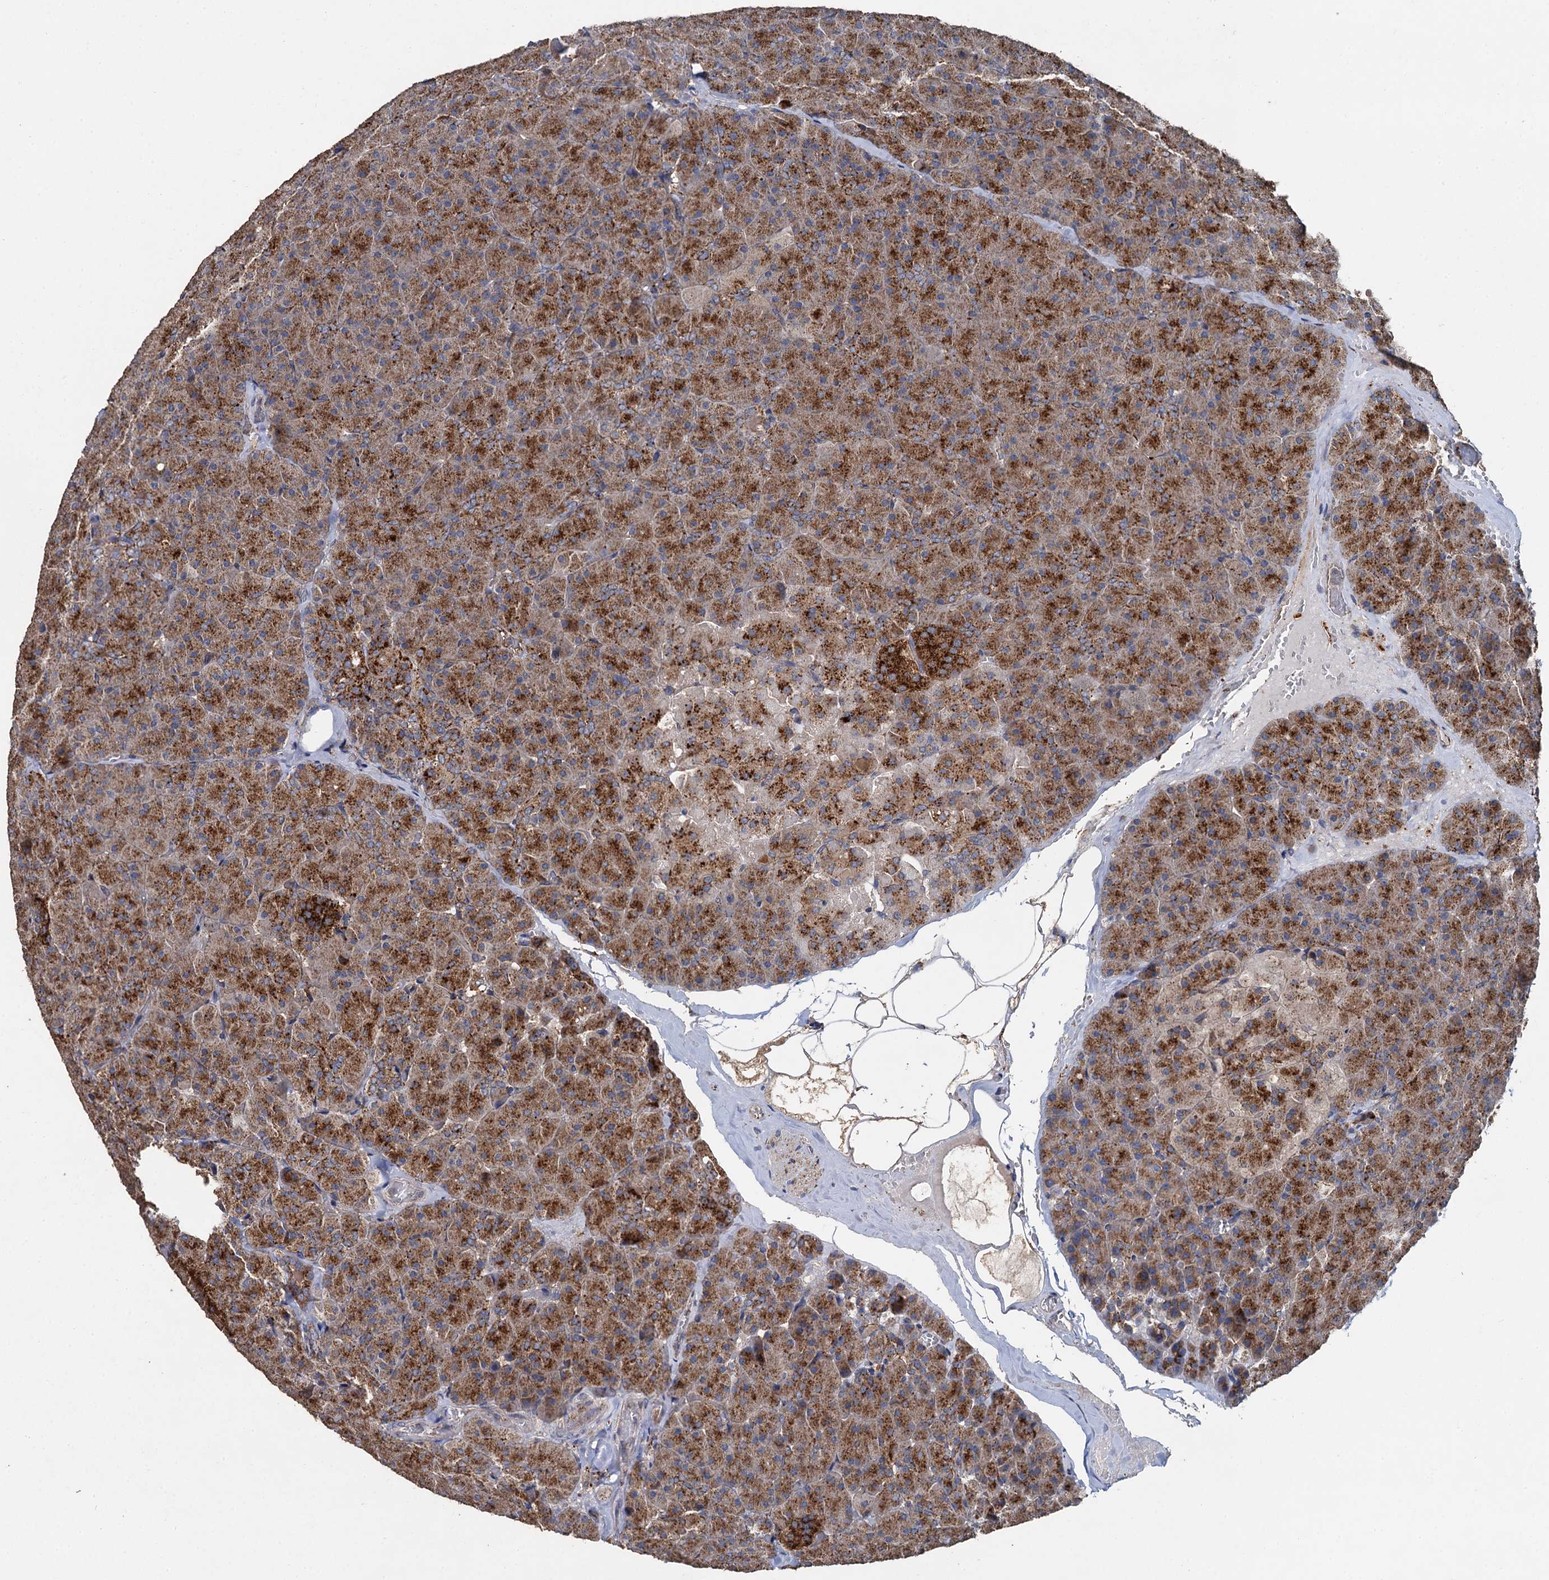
{"staining": {"intensity": "strong", "quantity": ">75%", "location": "cytoplasmic/membranous"}, "tissue": "pancreas", "cell_type": "Exocrine glandular cells", "image_type": "normal", "snomed": [{"axis": "morphology", "description": "Normal tissue, NOS"}, {"axis": "topography", "description": "Pancreas"}], "caption": "Protein staining by IHC shows strong cytoplasmic/membranous positivity in approximately >75% of exocrine glandular cells in benign pancreas. (IHC, brightfield microscopy, high magnification).", "gene": "GBA1", "patient": {"sex": "male", "age": 36}}